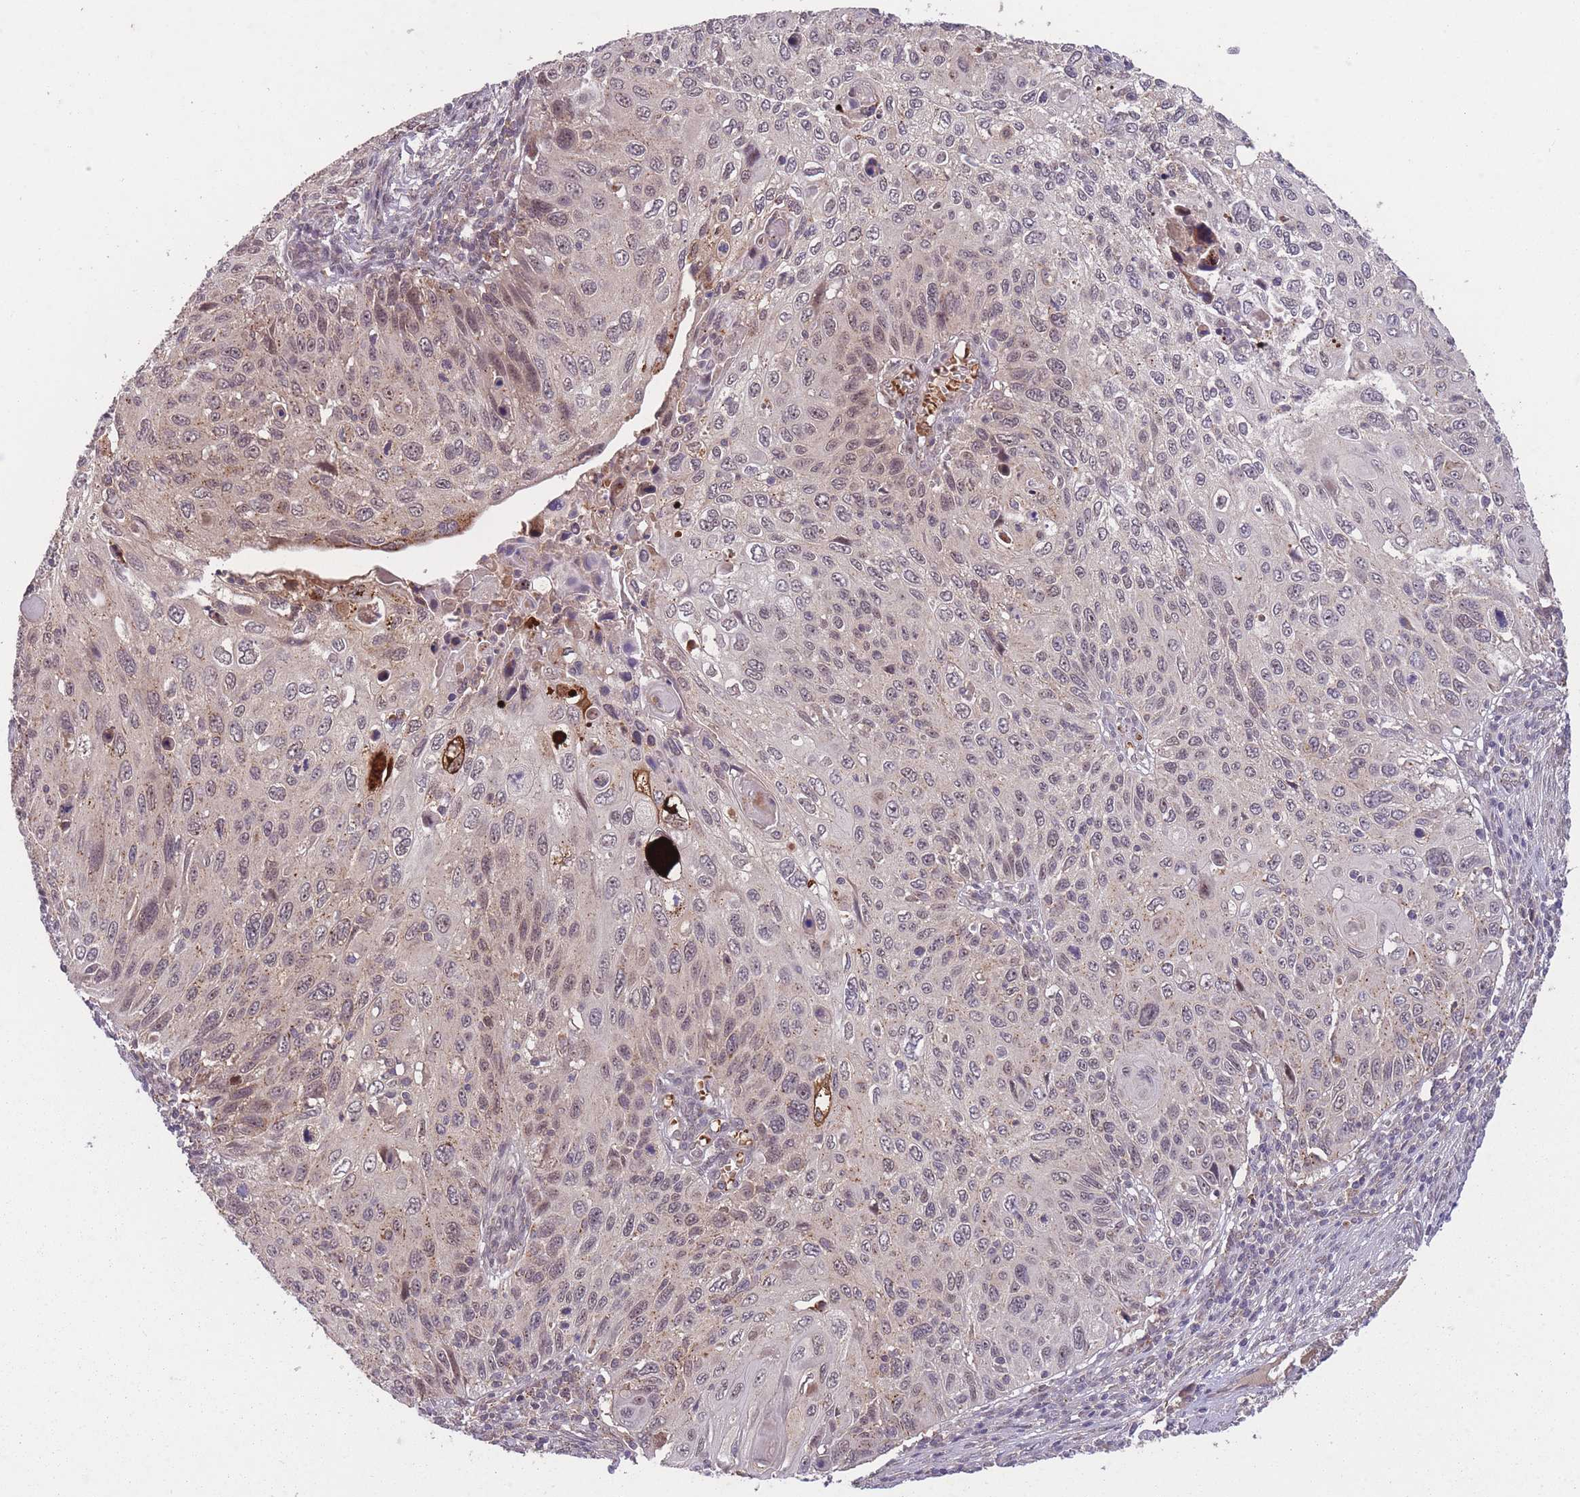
{"staining": {"intensity": "moderate", "quantity": "<25%", "location": "nuclear"}, "tissue": "cervical cancer", "cell_type": "Tumor cells", "image_type": "cancer", "snomed": [{"axis": "morphology", "description": "Squamous cell carcinoma, NOS"}, {"axis": "topography", "description": "Cervix"}], "caption": "Cervical cancer (squamous cell carcinoma) tissue displays moderate nuclear positivity in about <25% of tumor cells", "gene": "SECTM1", "patient": {"sex": "female", "age": 70}}